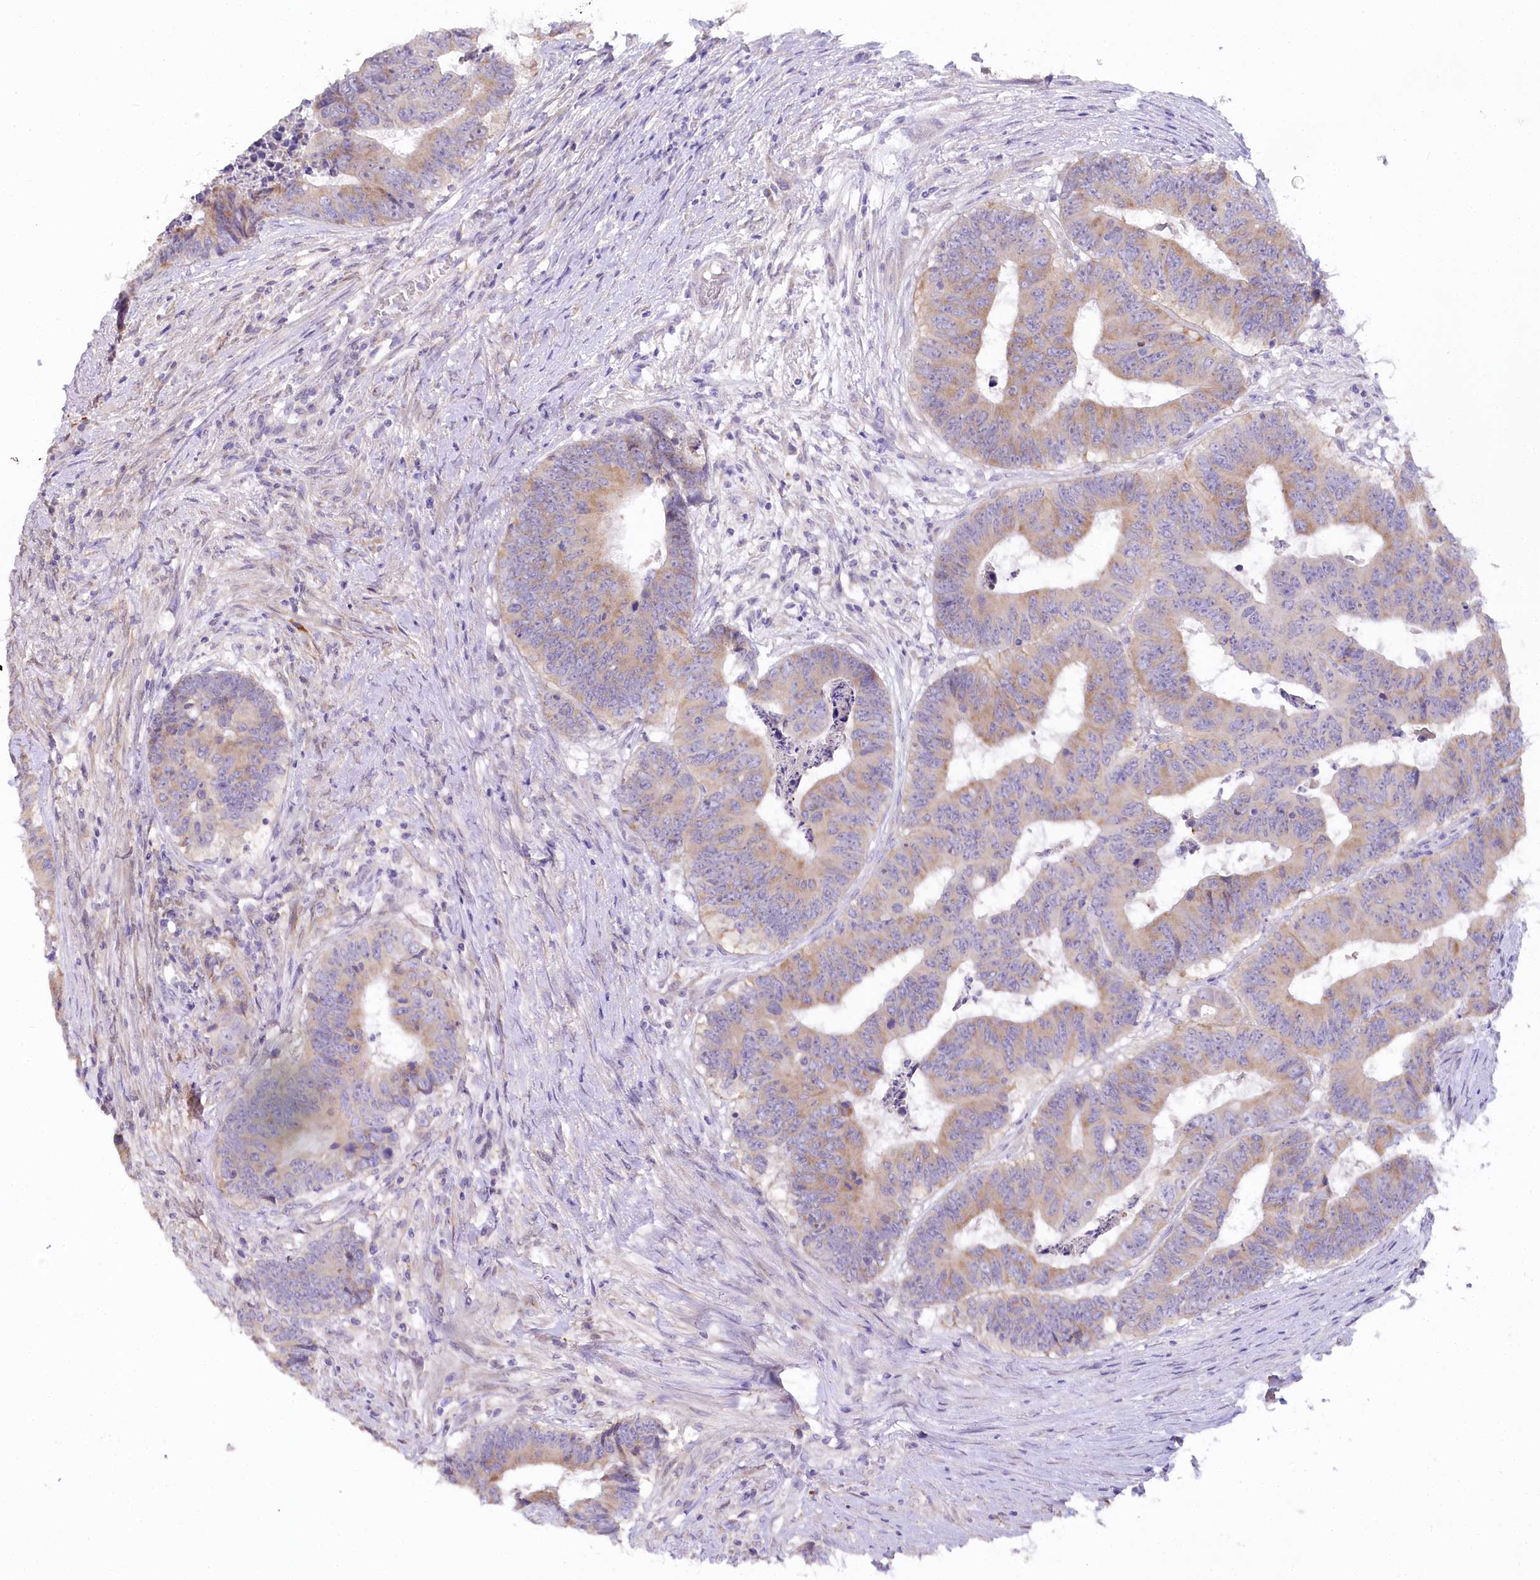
{"staining": {"intensity": "weak", "quantity": ">75%", "location": "cytoplasmic/membranous"}, "tissue": "colorectal cancer", "cell_type": "Tumor cells", "image_type": "cancer", "snomed": [{"axis": "morphology", "description": "Adenocarcinoma, NOS"}, {"axis": "topography", "description": "Rectum"}], "caption": "Adenocarcinoma (colorectal) stained for a protein exhibits weak cytoplasmic/membranous positivity in tumor cells. The protein of interest is shown in brown color, while the nuclei are stained blue.", "gene": "MYOZ1", "patient": {"sex": "male", "age": 84}}